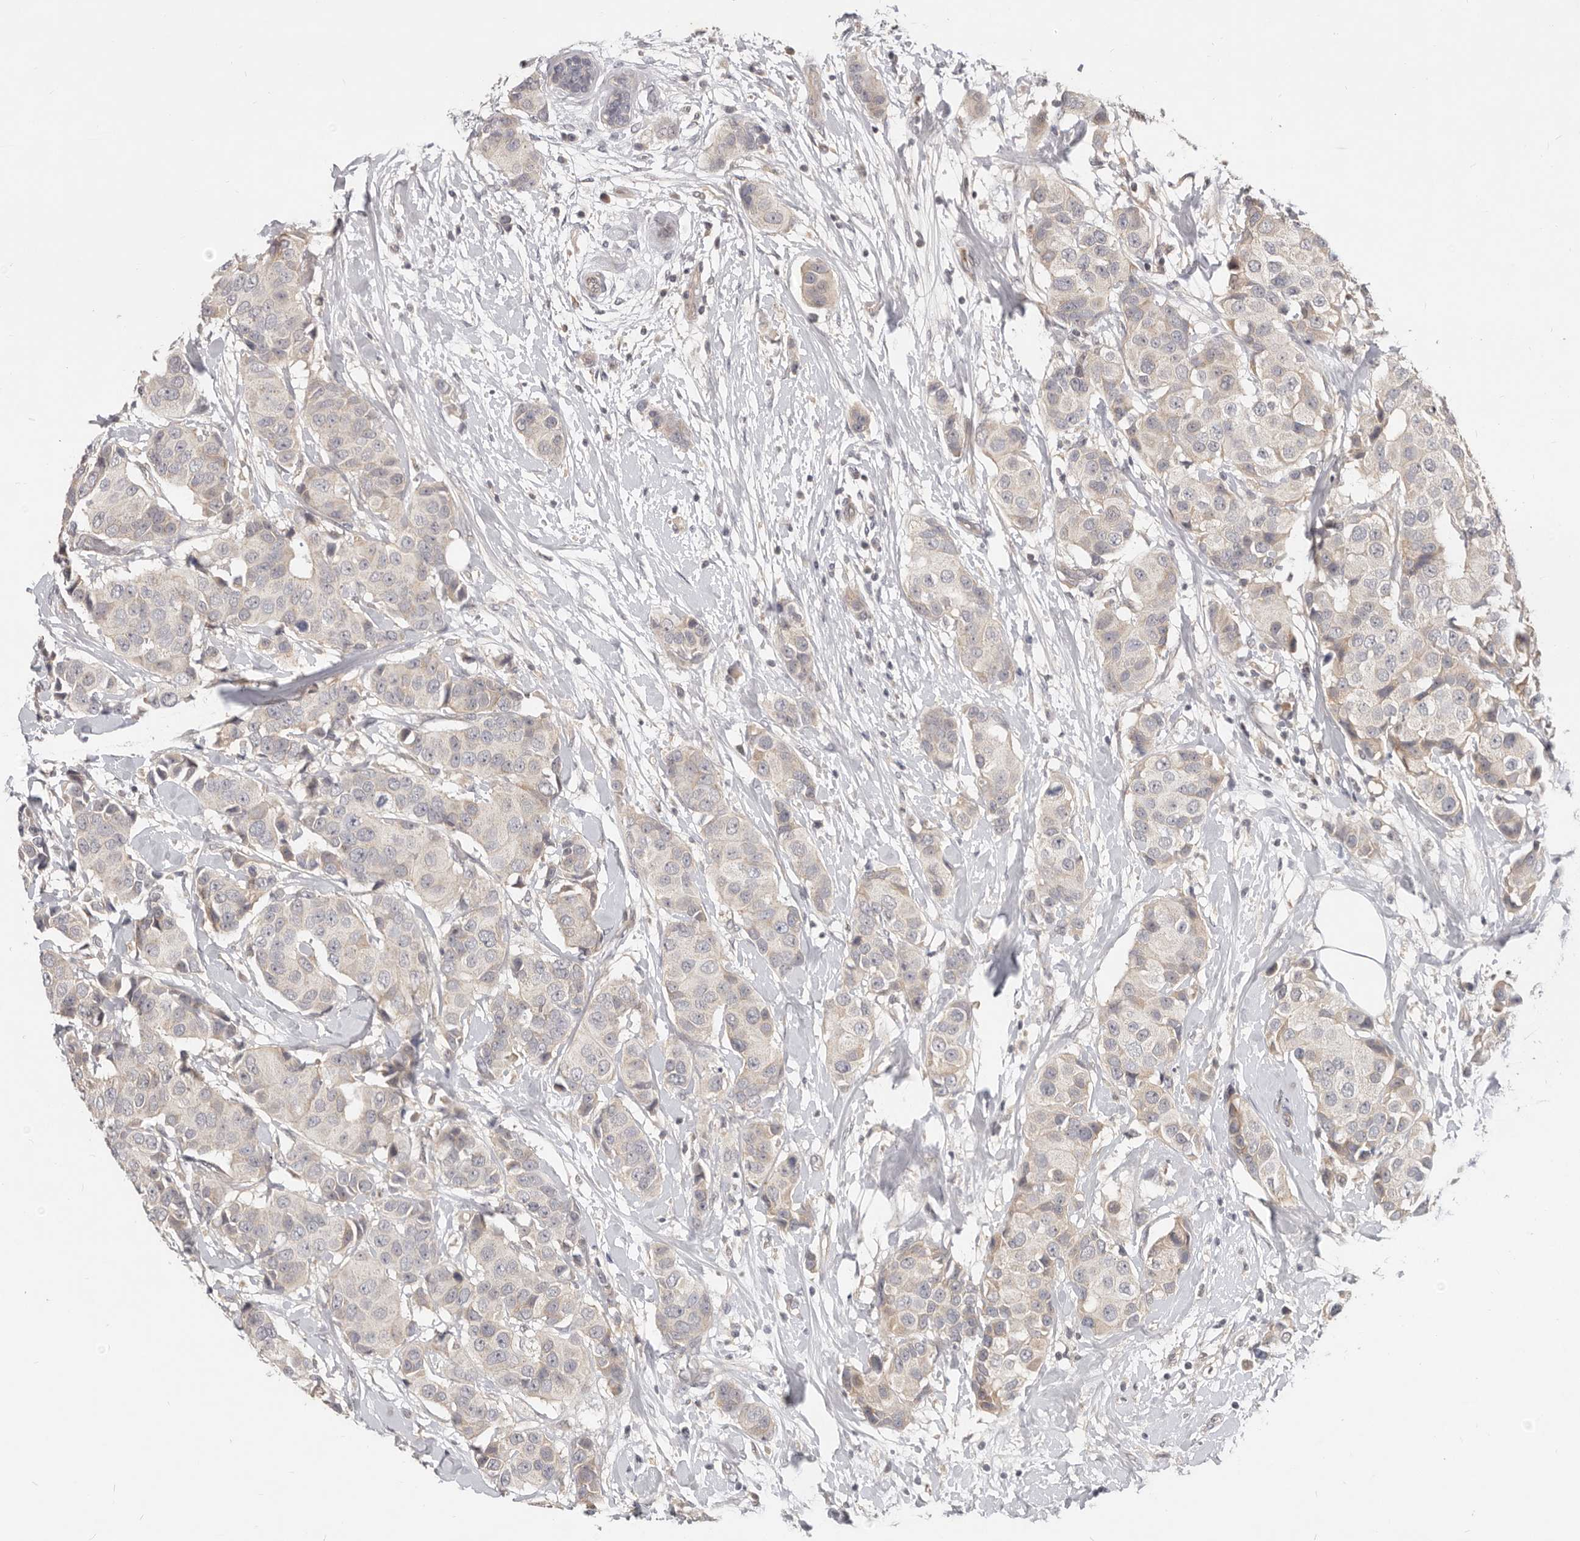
{"staining": {"intensity": "weak", "quantity": "<25%", "location": "cytoplasmic/membranous"}, "tissue": "breast cancer", "cell_type": "Tumor cells", "image_type": "cancer", "snomed": [{"axis": "morphology", "description": "Normal tissue, NOS"}, {"axis": "morphology", "description": "Duct carcinoma"}, {"axis": "topography", "description": "Breast"}], "caption": "Human intraductal carcinoma (breast) stained for a protein using immunohistochemistry (IHC) demonstrates no positivity in tumor cells.", "gene": "USP49", "patient": {"sex": "female", "age": 39}}